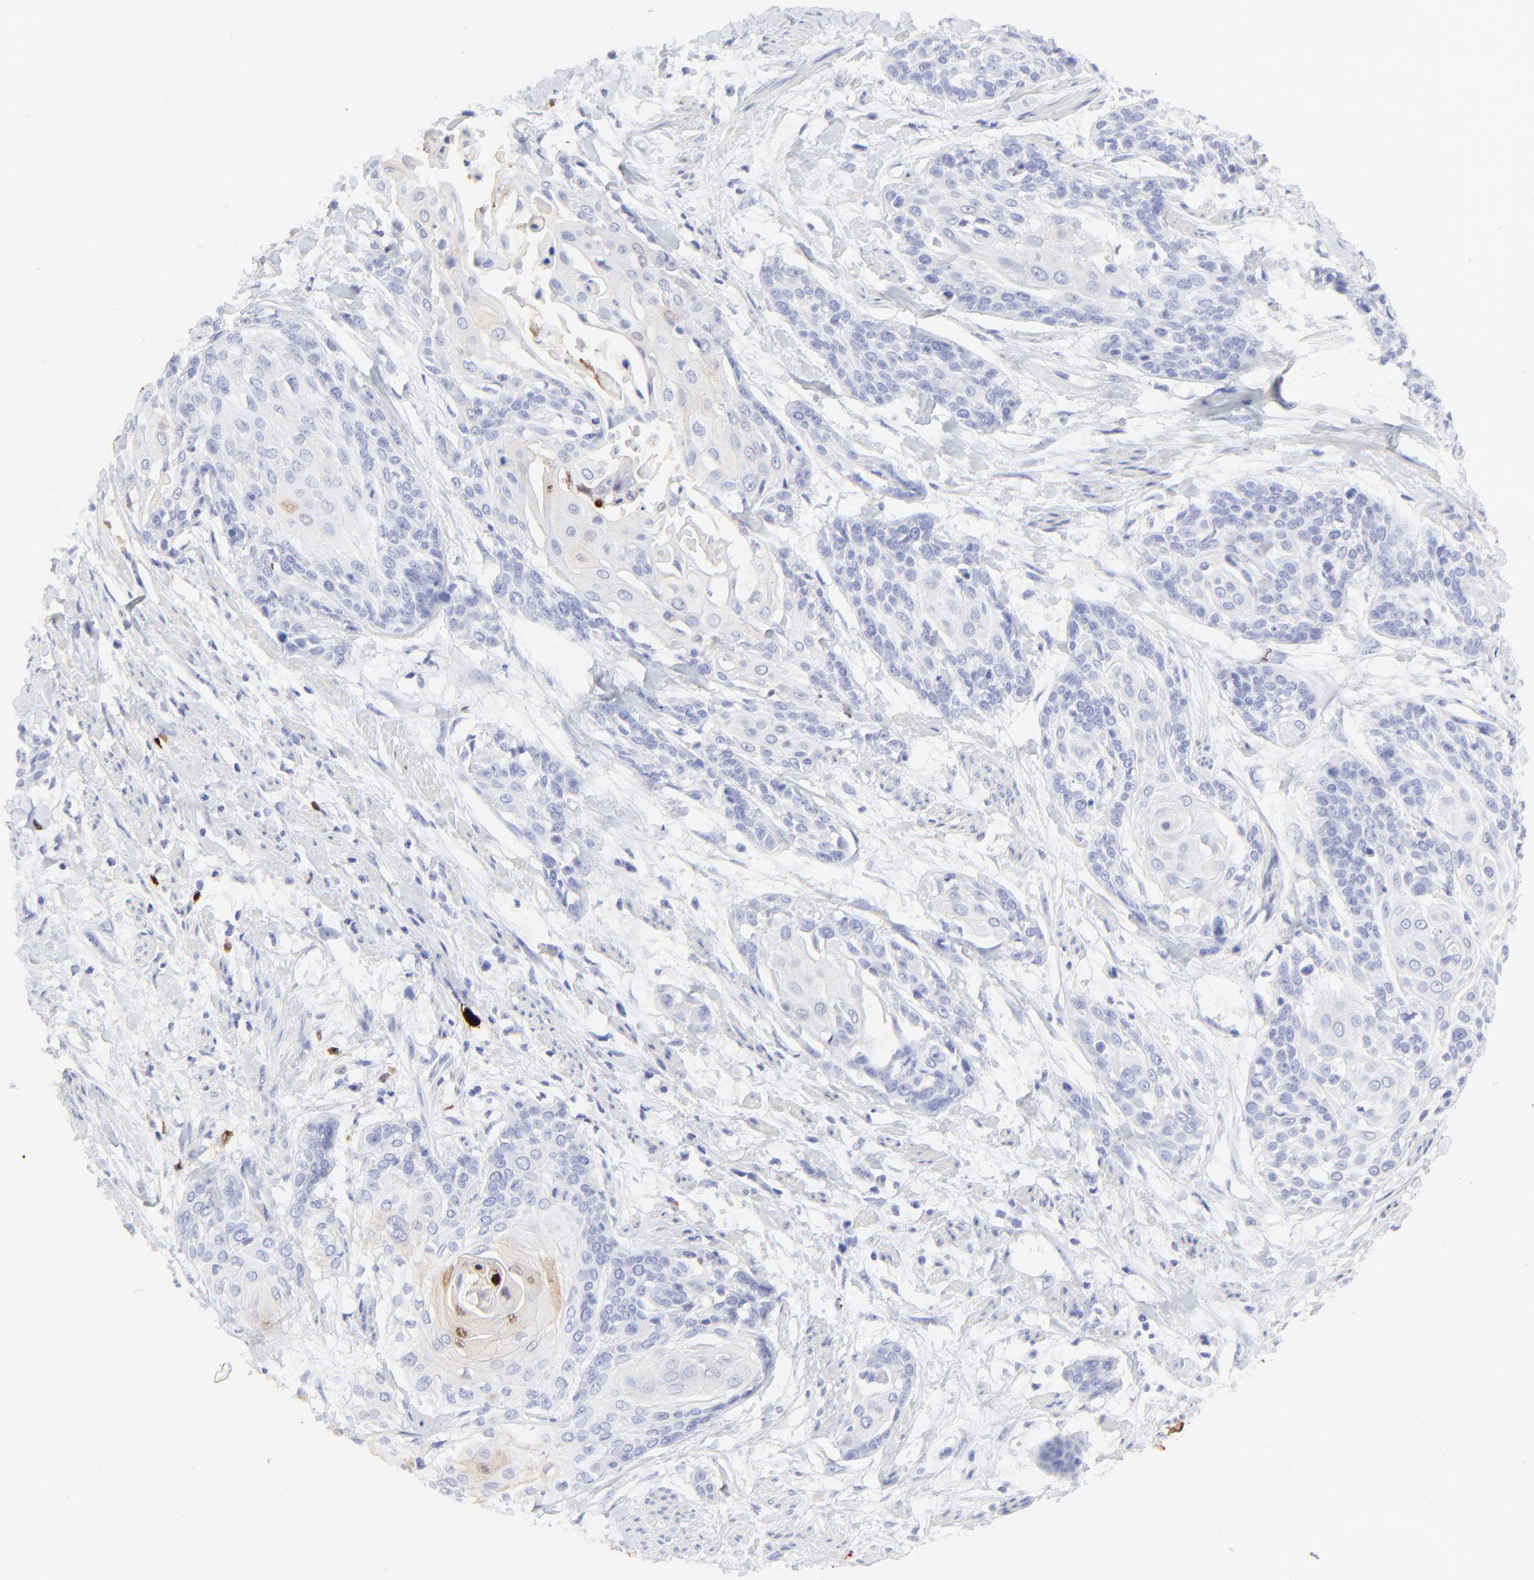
{"staining": {"intensity": "negative", "quantity": "none", "location": "none"}, "tissue": "cervical cancer", "cell_type": "Tumor cells", "image_type": "cancer", "snomed": [{"axis": "morphology", "description": "Squamous cell carcinoma, NOS"}, {"axis": "topography", "description": "Cervix"}], "caption": "High power microscopy histopathology image of an immunohistochemistry histopathology image of cervical cancer, revealing no significant expression in tumor cells.", "gene": "S100A12", "patient": {"sex": "female", "age": 57}}